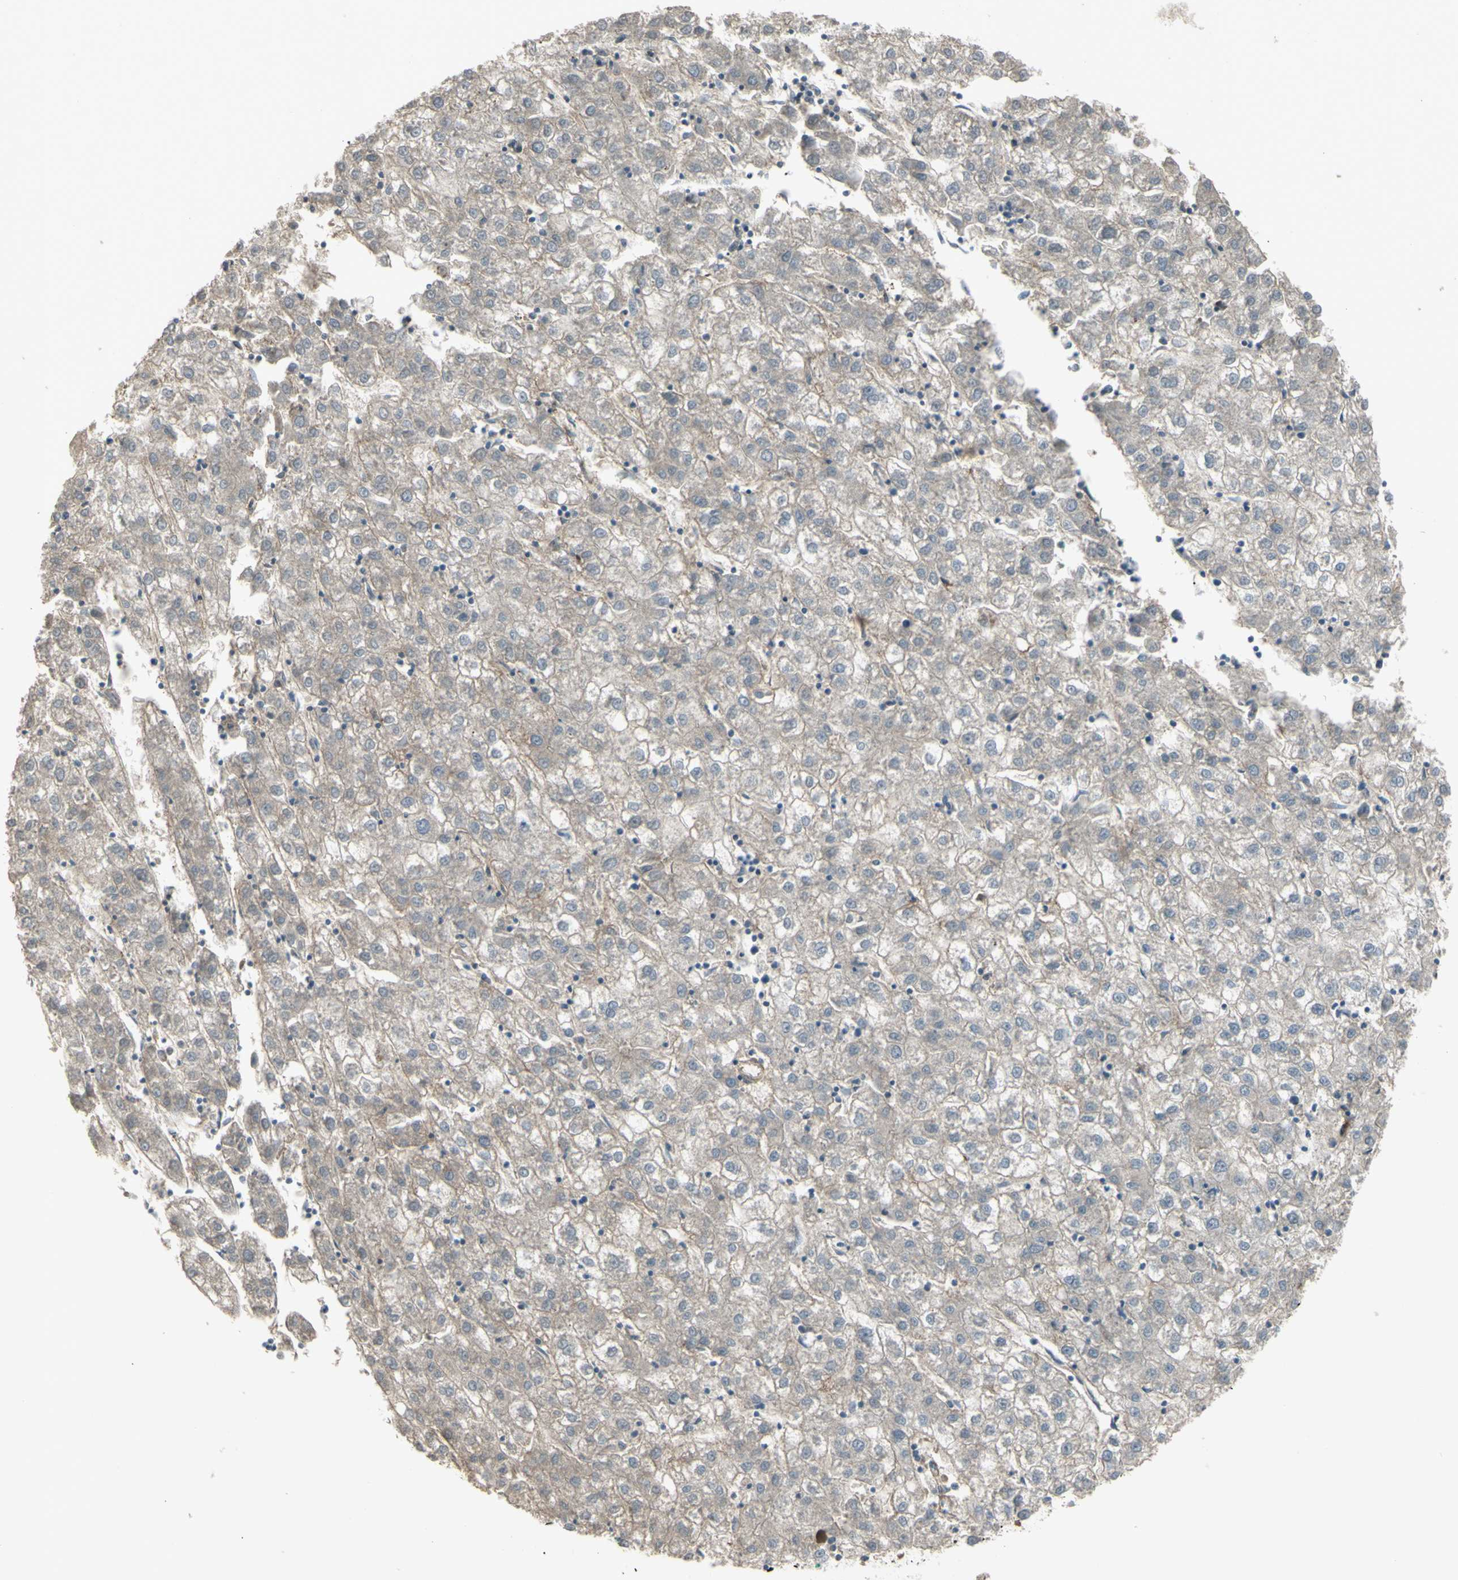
{"staining": {"intensity": "negative", "quantity": "none", "location": "none"}, "tissue": "liver cancer", "cell_type": "Tumor cells", "image_type": "cancer", "snomed": [{"axis": "morphology", "description": "Carcinoma, Hepatocellular, NOS"}, {"axis": "topography", "description": "Liver"}], "caption": "The immunohistochemistry (IHC) image has no significant positivity in tumor cells of liver cancer tissue. (Immunohistochemistry (ihc), brightfield microscopy, high magnification).", "gene": "CD276", "patient": {"sex": "male", "age": 72}}